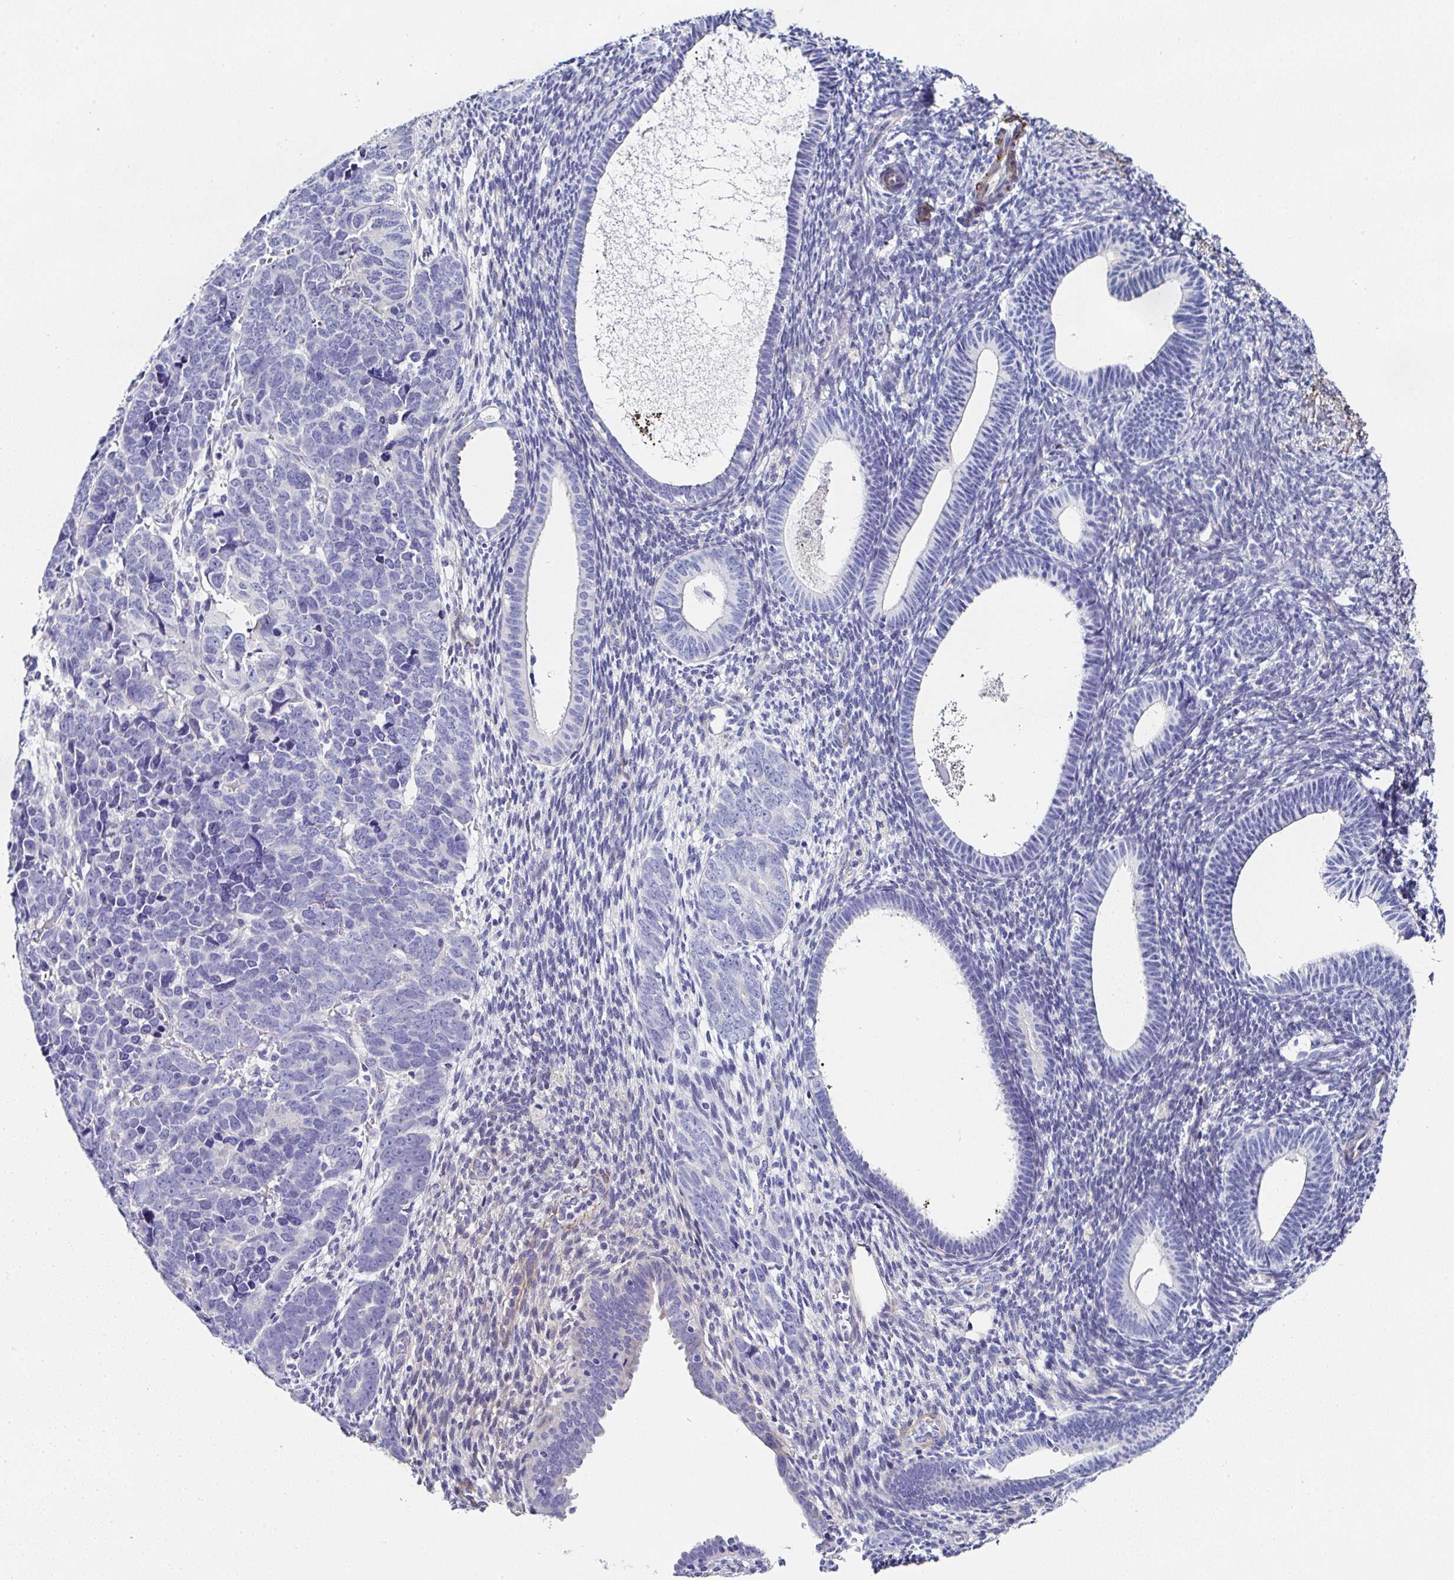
{"staining": {"intensity": "negative", "quantity": "none", "location": "none"}, "tissue": "endometrial cancer", "cell_type": "Tumor cells", "image_type": "cancer", "snomed": [{"axis": "morphology", "description": "Adenocarcinoma, NOS"}, {"axis": "topography", "description": "Endometrium"}], "caption": "Endometrial adenocarcinoma was stained to show a protein in brown. There is no significant staining in tumor cells.", "gene": "PPFIA4", "patient": {"sex": "female", "age": 82}}